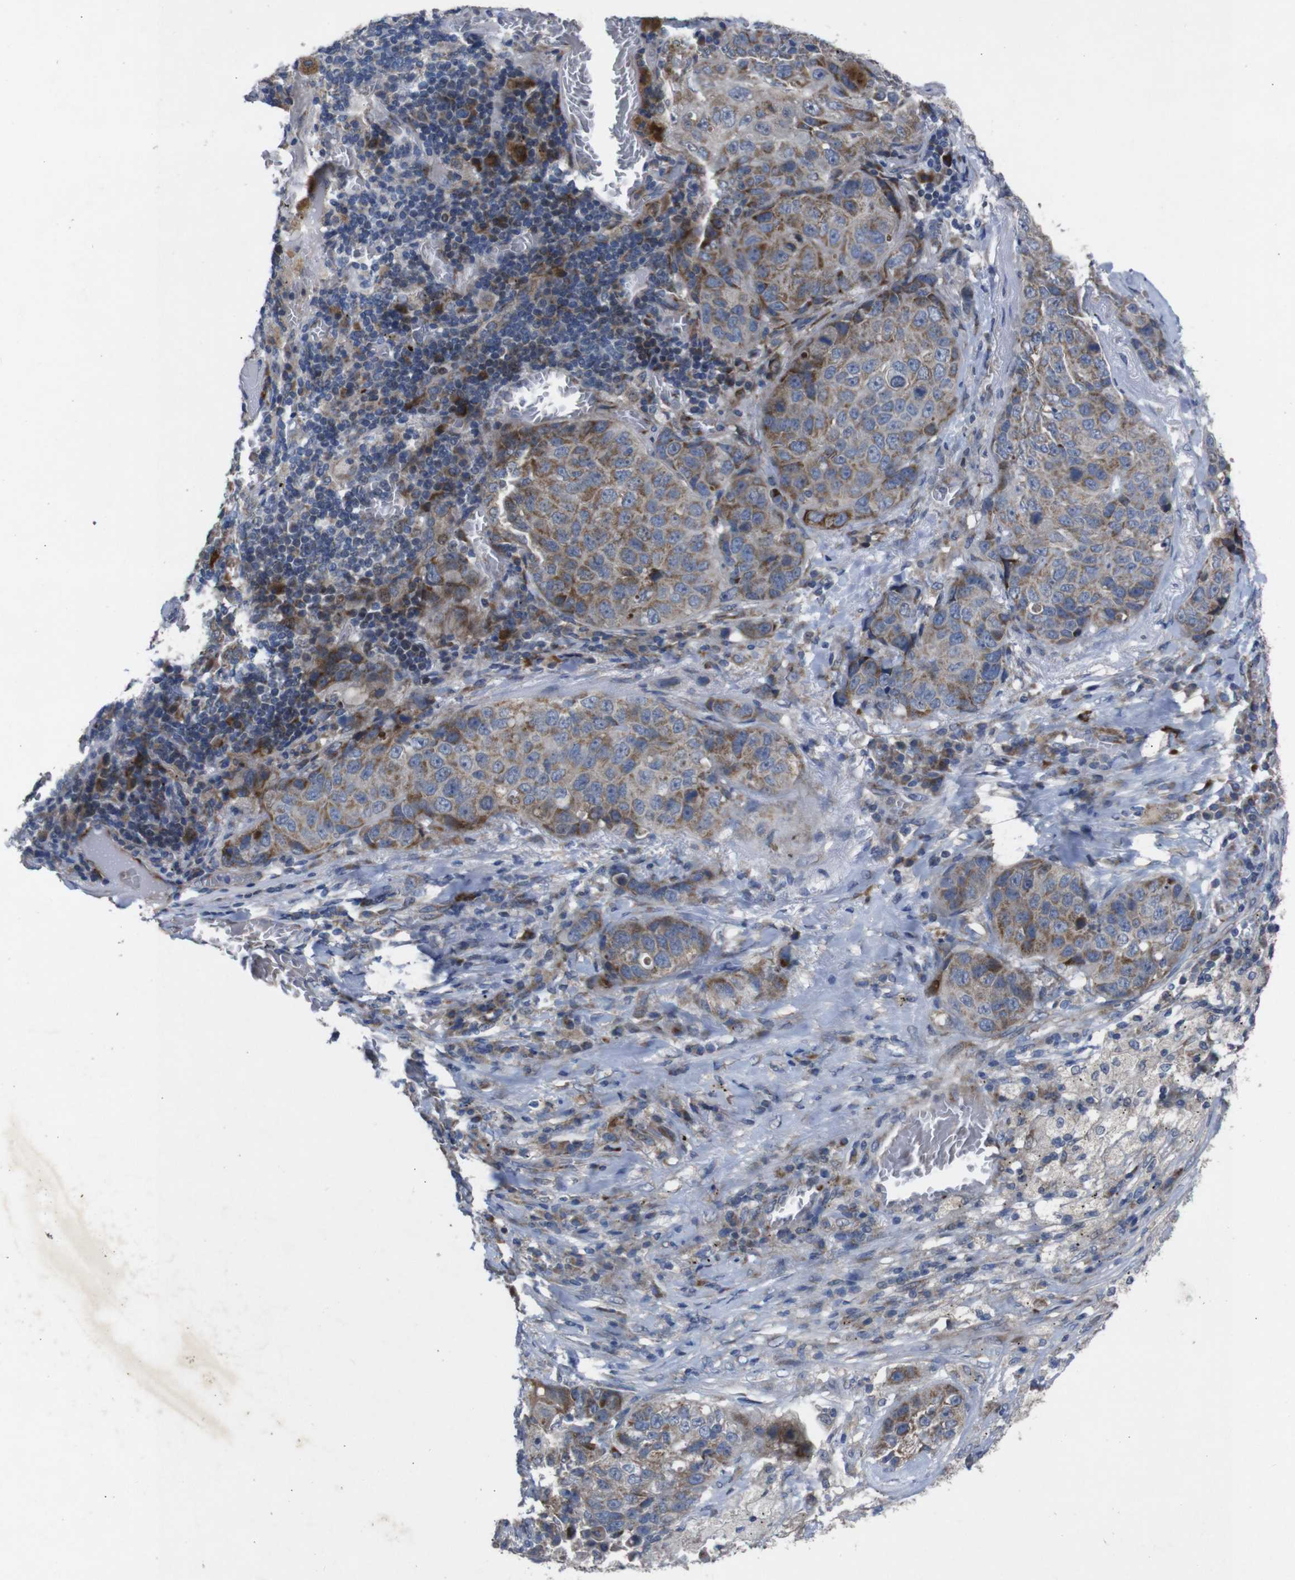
{"staining": {"intensity": "moderate", "quantity": ">75%", "location": "cytoplasmic/membranous"}, "tissue": "lung cancer", "cell_type": "Tumor cells", "image_type": "cancer", "snomed": [{"axis": "morphology", "description": "Squamous cell carcinoma, NOS"}, {"axis": "topography", "description": "Lung"}], "caption": "Tumor cells show moderate cytoplasmic/membranous expression in about >75% of cells in lung squamous cell carcinoma.", "gene": "CHST10", "patient": {"sex": "male", "age": 57}}